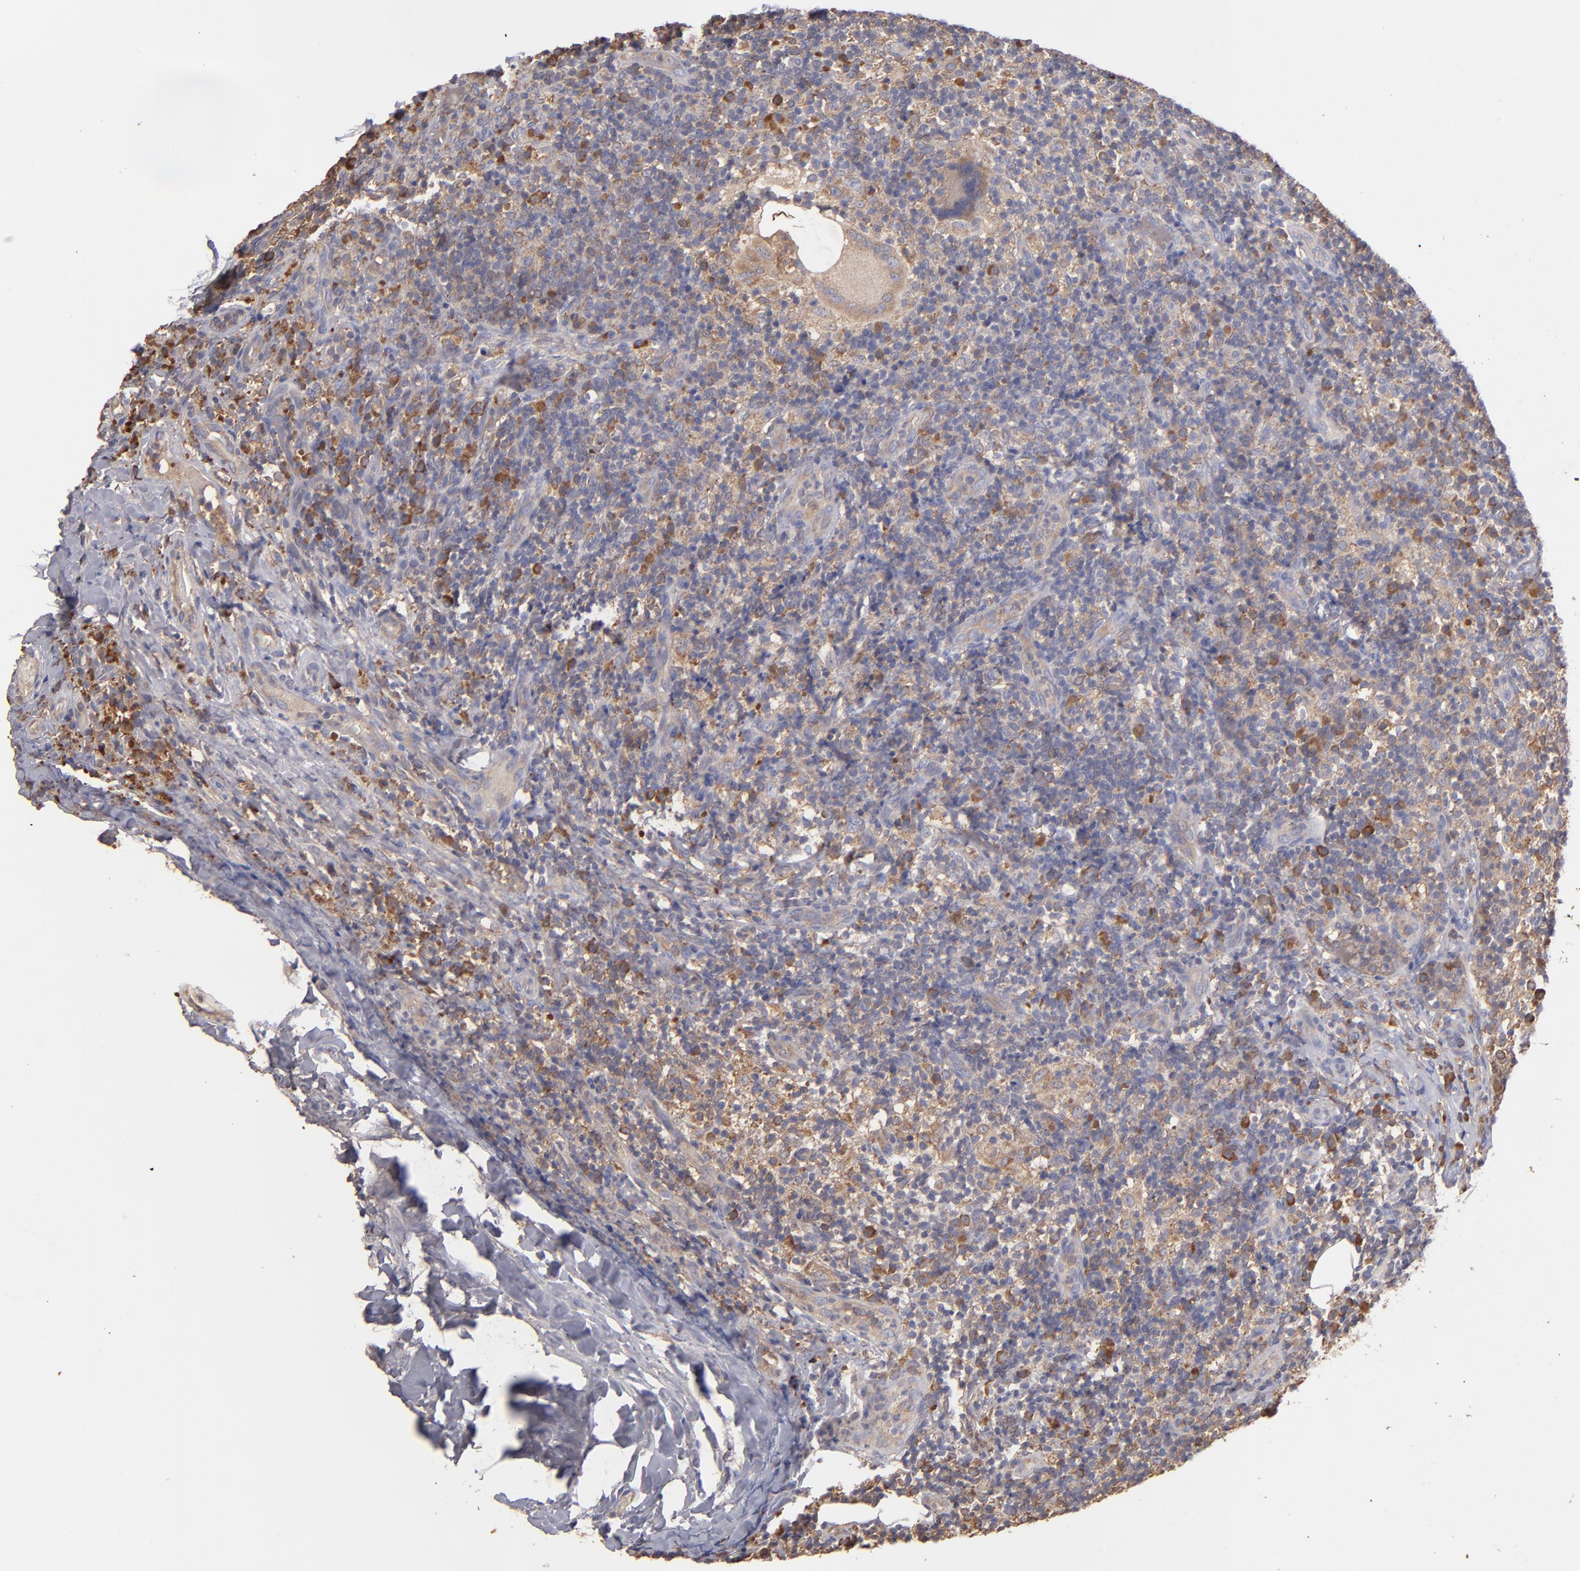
{"staining": {"intensity": "weak", "quantity": "<25%", "location": "cytoplasmic/membranous"}, "tissue": "lymph node", "cell_type": "Germinal center cells", "image_type": "normal", "snomed": [{"axis": "morphology", "description": "Normal tissue, NOS"}, {"axis": "morphology", "description": "Inflammation, NOS"}, {"axis": "topography", "description": "Lymph node"}], "caption": "Immunohistochemistry image of unremarkable lymph node: human lymph node stained with DAB reveals no significant protein staining in germinal center cells.", "gene": "NFKBIE", "patient": {"sex": "male", "age": 46}}